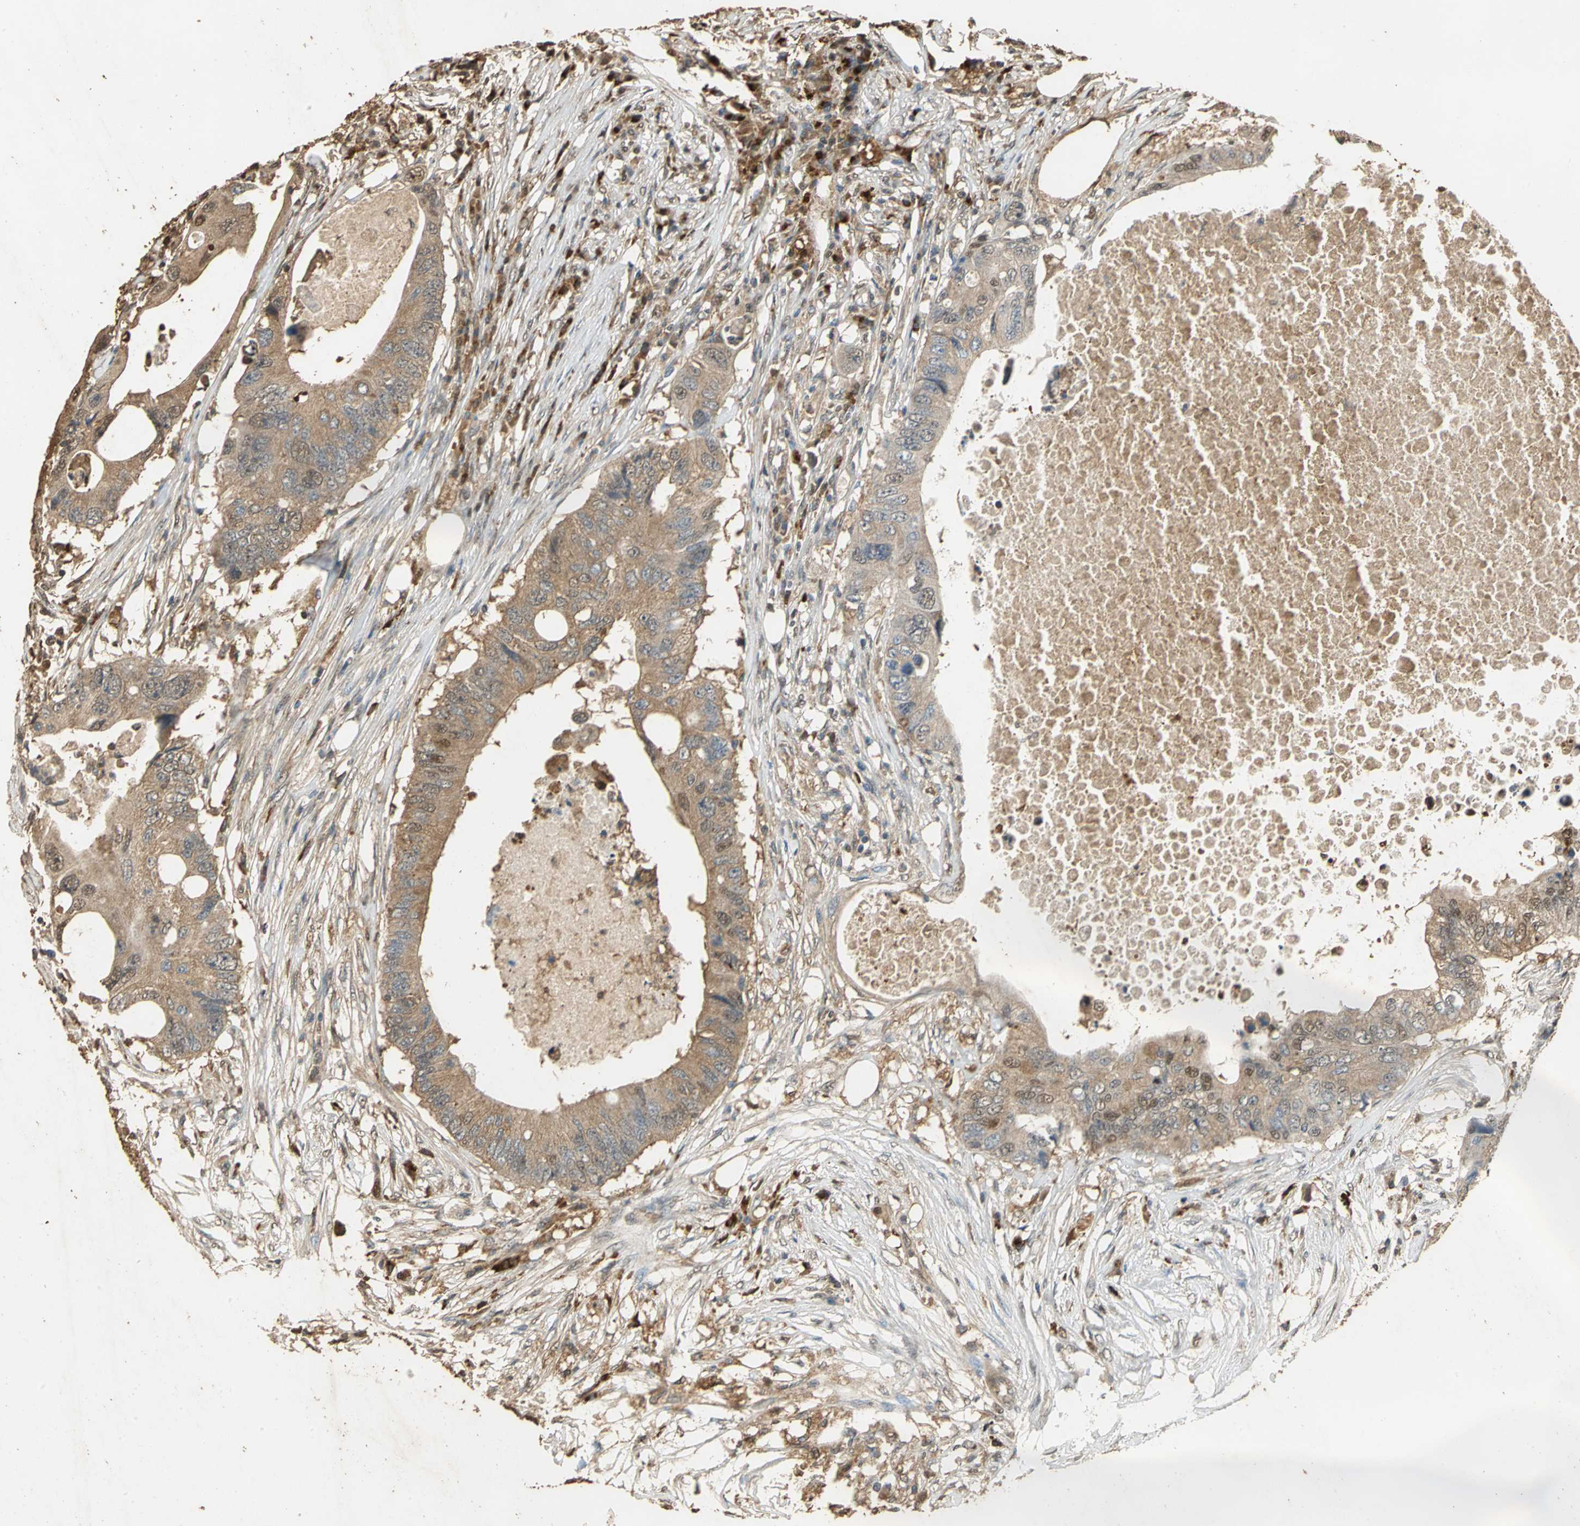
{"staining": {"intensity": "moderate", "quantity": ">75%", "location": "cytoplasmic/membranous"}, "tissue": "colorectal cancer", "cell_type": "Tumor cells", "image_type": "cancer", "snomed": [{"axis": "morphology", "description": "Adenocarcinoma, NOS"}, {"axis": "topography", "description": "Colon"}], "caption": "IHC image of neoplastic tissue: adenocarcinoma (colorectal) stained using immunohistochemistry (IHC) reveals medium levels of moderate protein expression localized specifically in the cytoplasmic/membranous of tumor cells, appearing as a cytoplasmic/membranous brown color.", "gene": "GAPDH", "patient": {"sex": "male", "age": 71}}